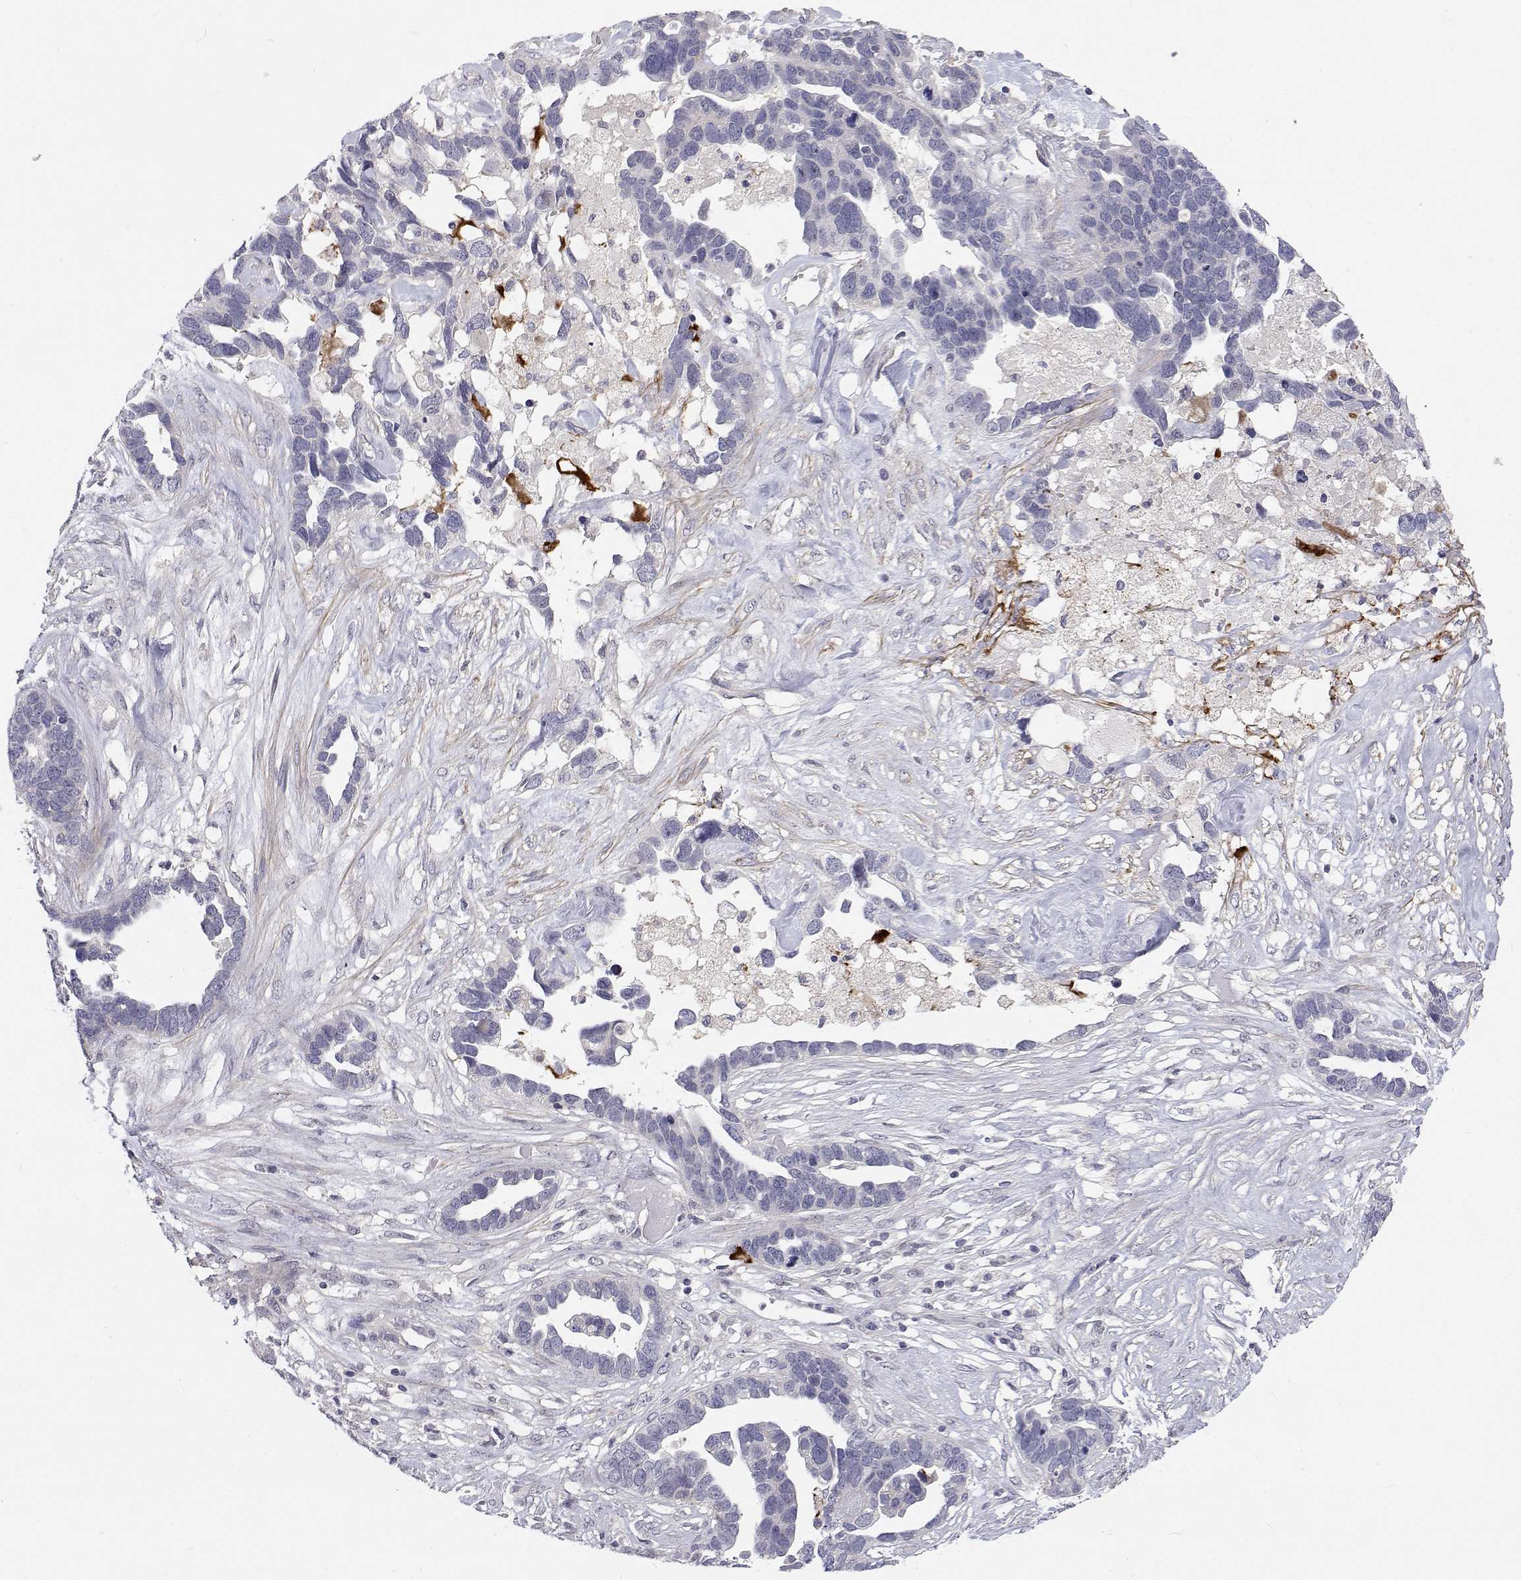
{"staining": {"intensity": "negative", "quantity": "none", "location": "none"}, "tissue": "ovarian cancer", "cell_type": "Tumor cells", "image_type": "cancer", "snomed": [{"axis": "morphology", "description": "Cystadenocarcinoma, serous, NOS"}, {"axis": "topography", "description": "Ovary"}], "caption": "There is no significant expression in tumor cells of ovarian cancer.", "gene": "MYPN", "patient": {"sex": "female", "age": 54}}